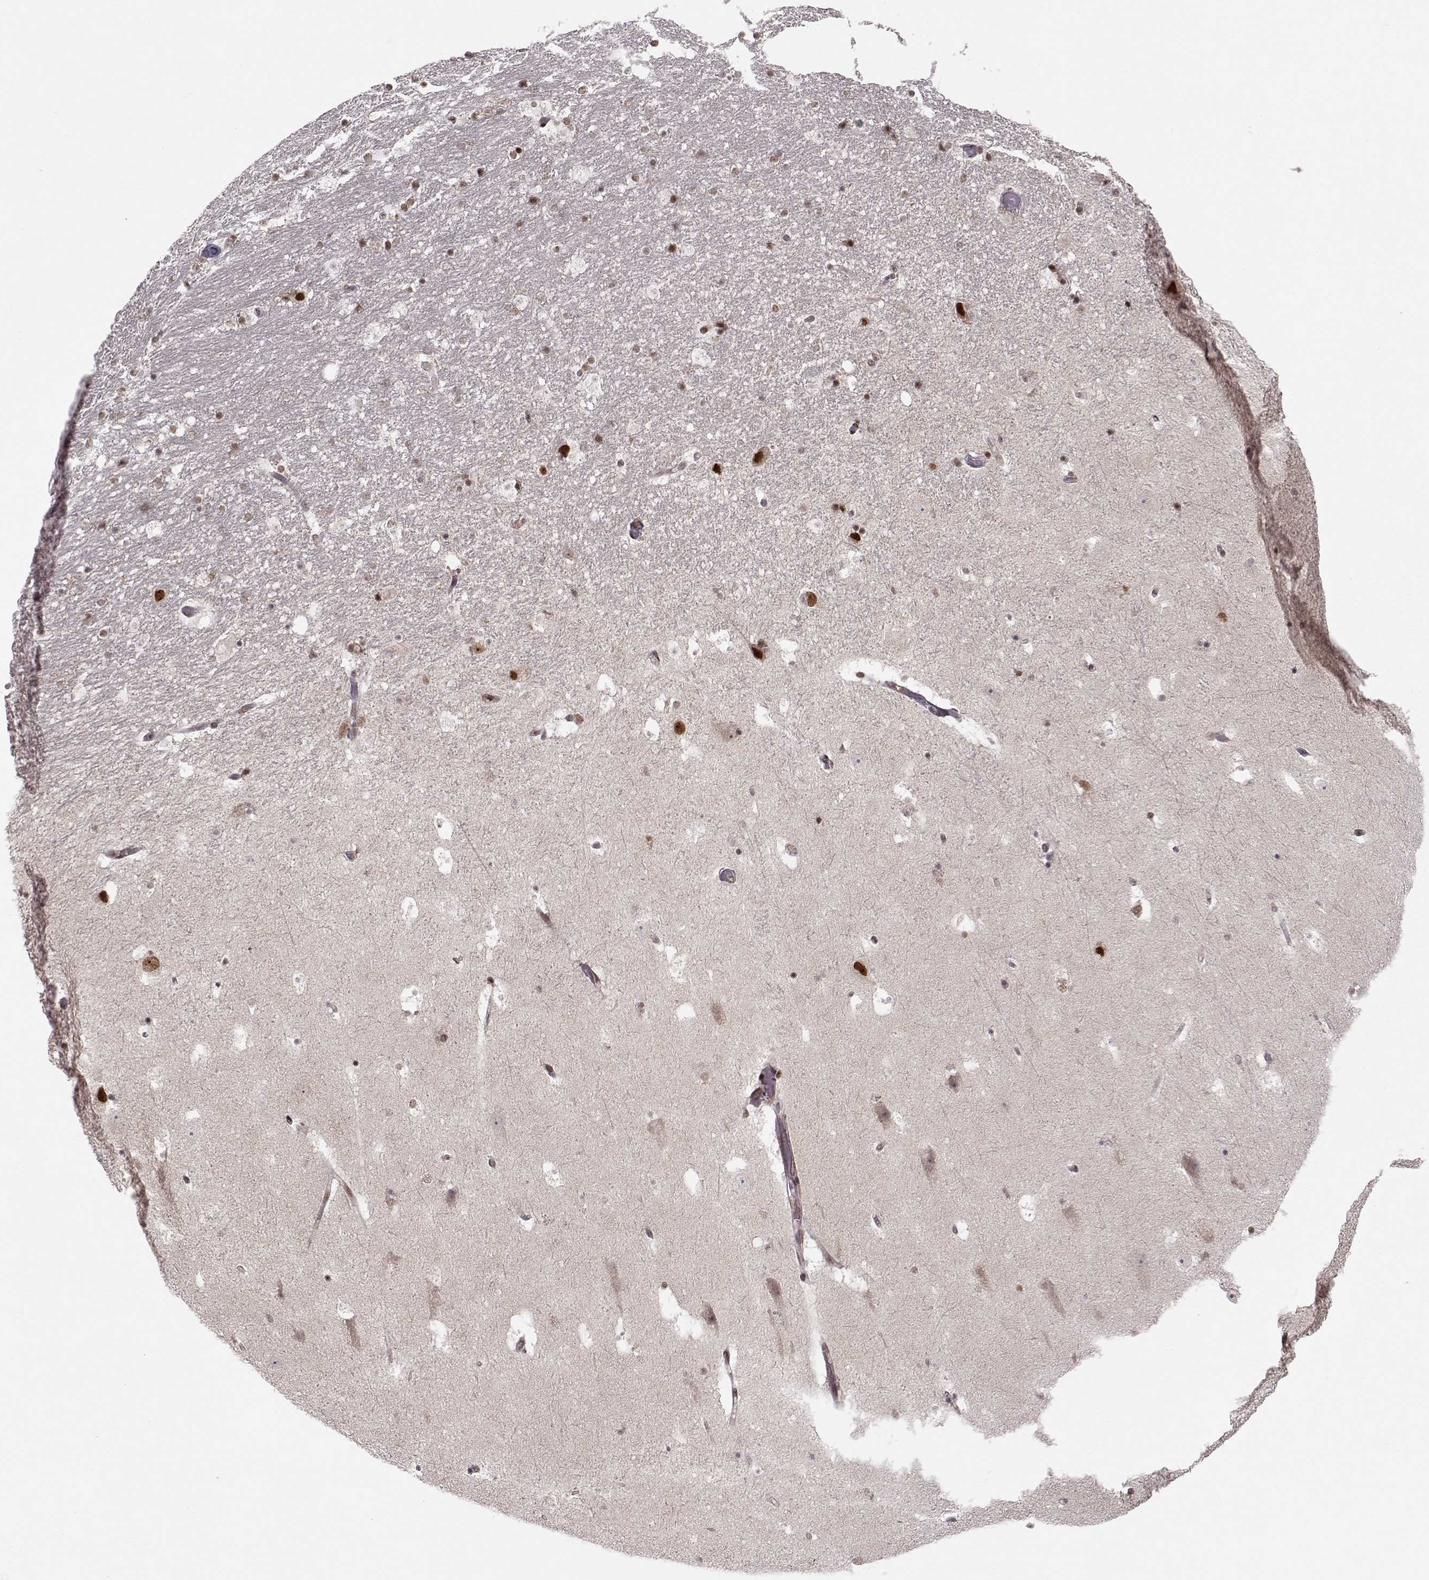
{"staining": {"intensity": "strong", "quantity": "<25%", "location": "nuclear"}, "tissue": "hippocampus", "cell_type": "Glial cells", "image_type": "normal", "snomed": [{"axis": "morphology", "description": "Normal tissue, NOS"}, {"axis": "topography", "description": "Hippocampus"}], "caption": "A photomicrograph of human hippocampus stained for a protein shows strong nuclear brown staining in glial cells. (DAB IHC with brightfield microscopy, high magnification).", "gene": "RAI1", "patient": {"sex": "male", "age": 51}}